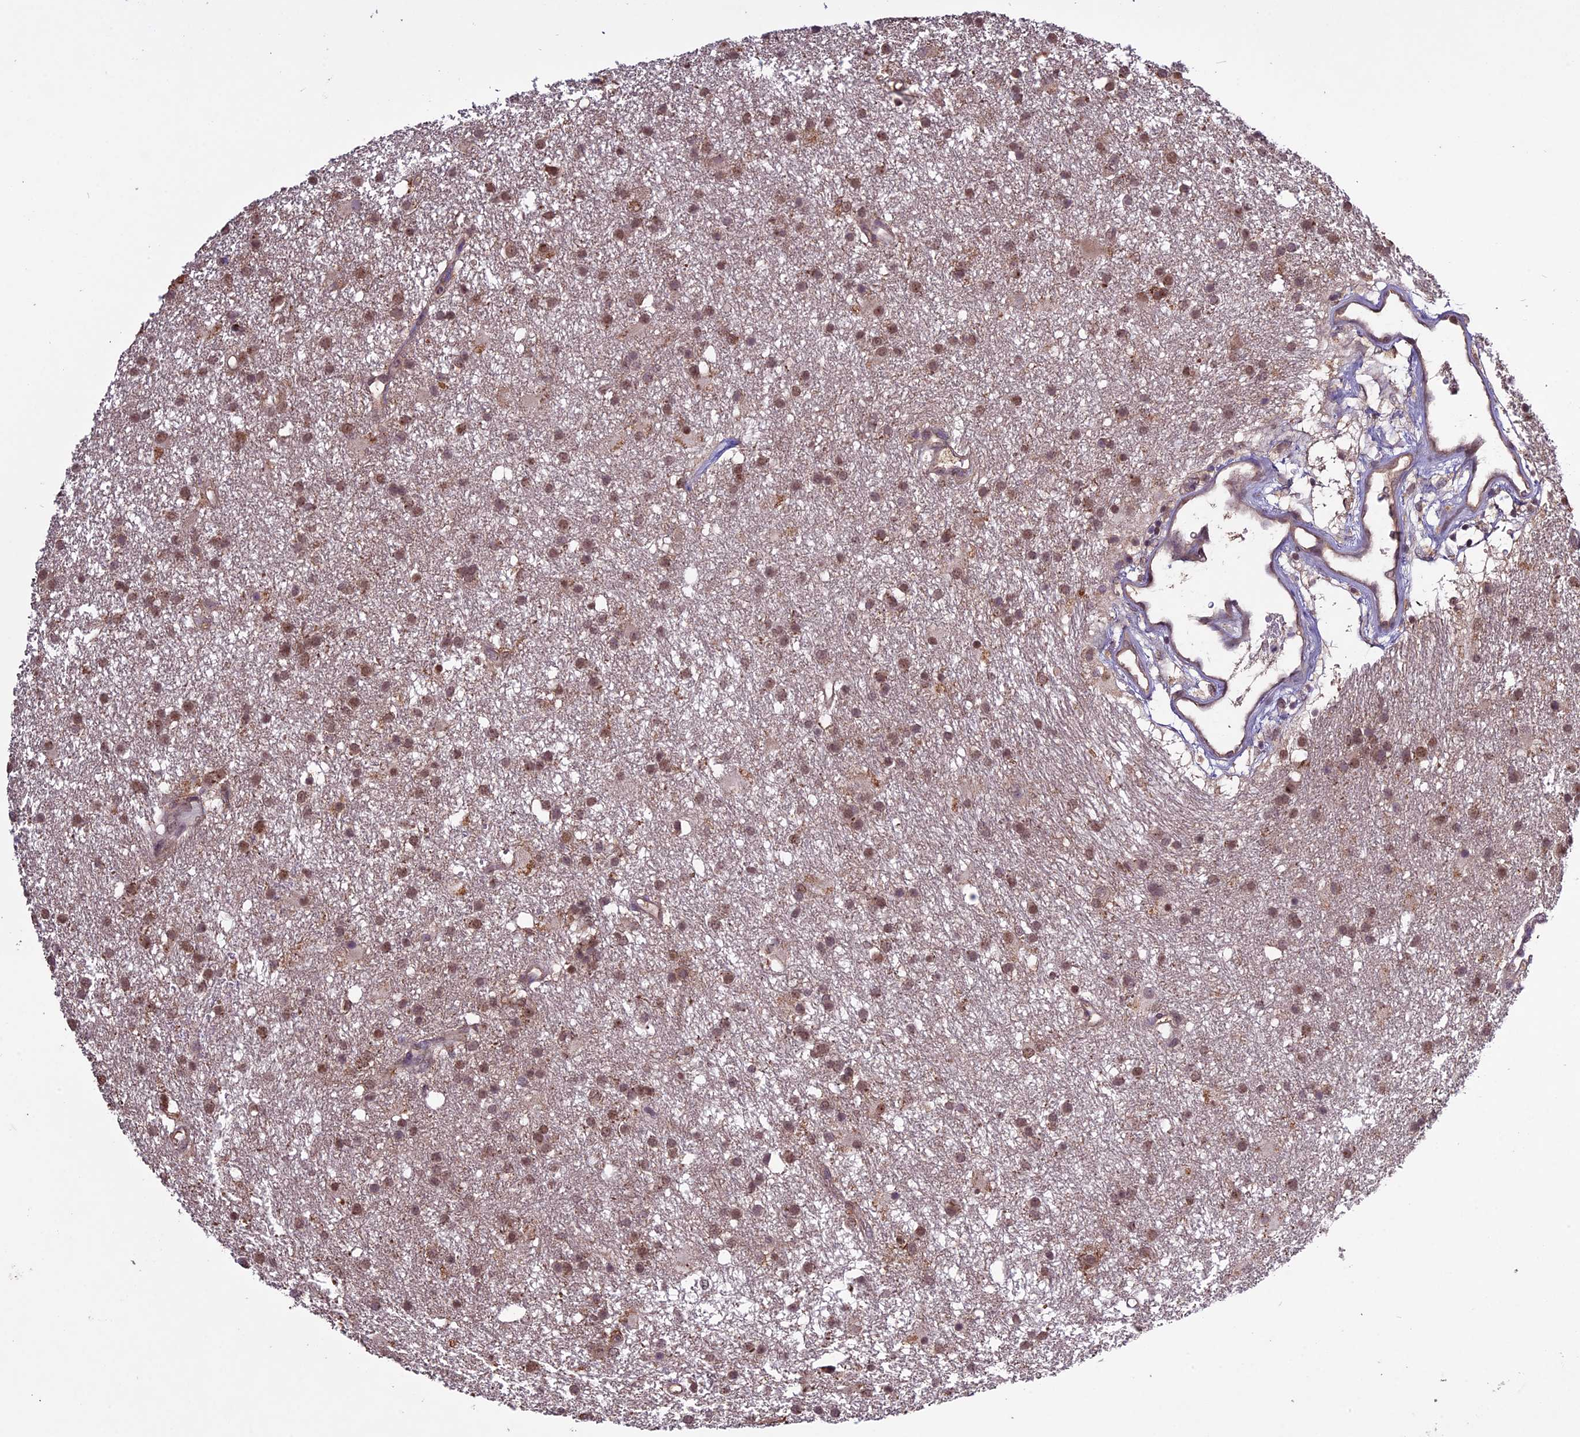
{"staining": {"intensity": "moderate", "quantity": ">75%", "location": "nuclear"}, "tissue": "glioma", "cell_type": "Tumor cells", "image_type": "cancer", "snomed": [{"axis": "morphology", "description": "Glioma, malignant, High grade"}, {"axis": "topography", "description": "Brain"}], "caption": "A brown stain labels moderate nuclear staining of a protein in glioma tumor cells.", "gene": "C3orf70", "patient": {"sex": "male", "age": 77}}